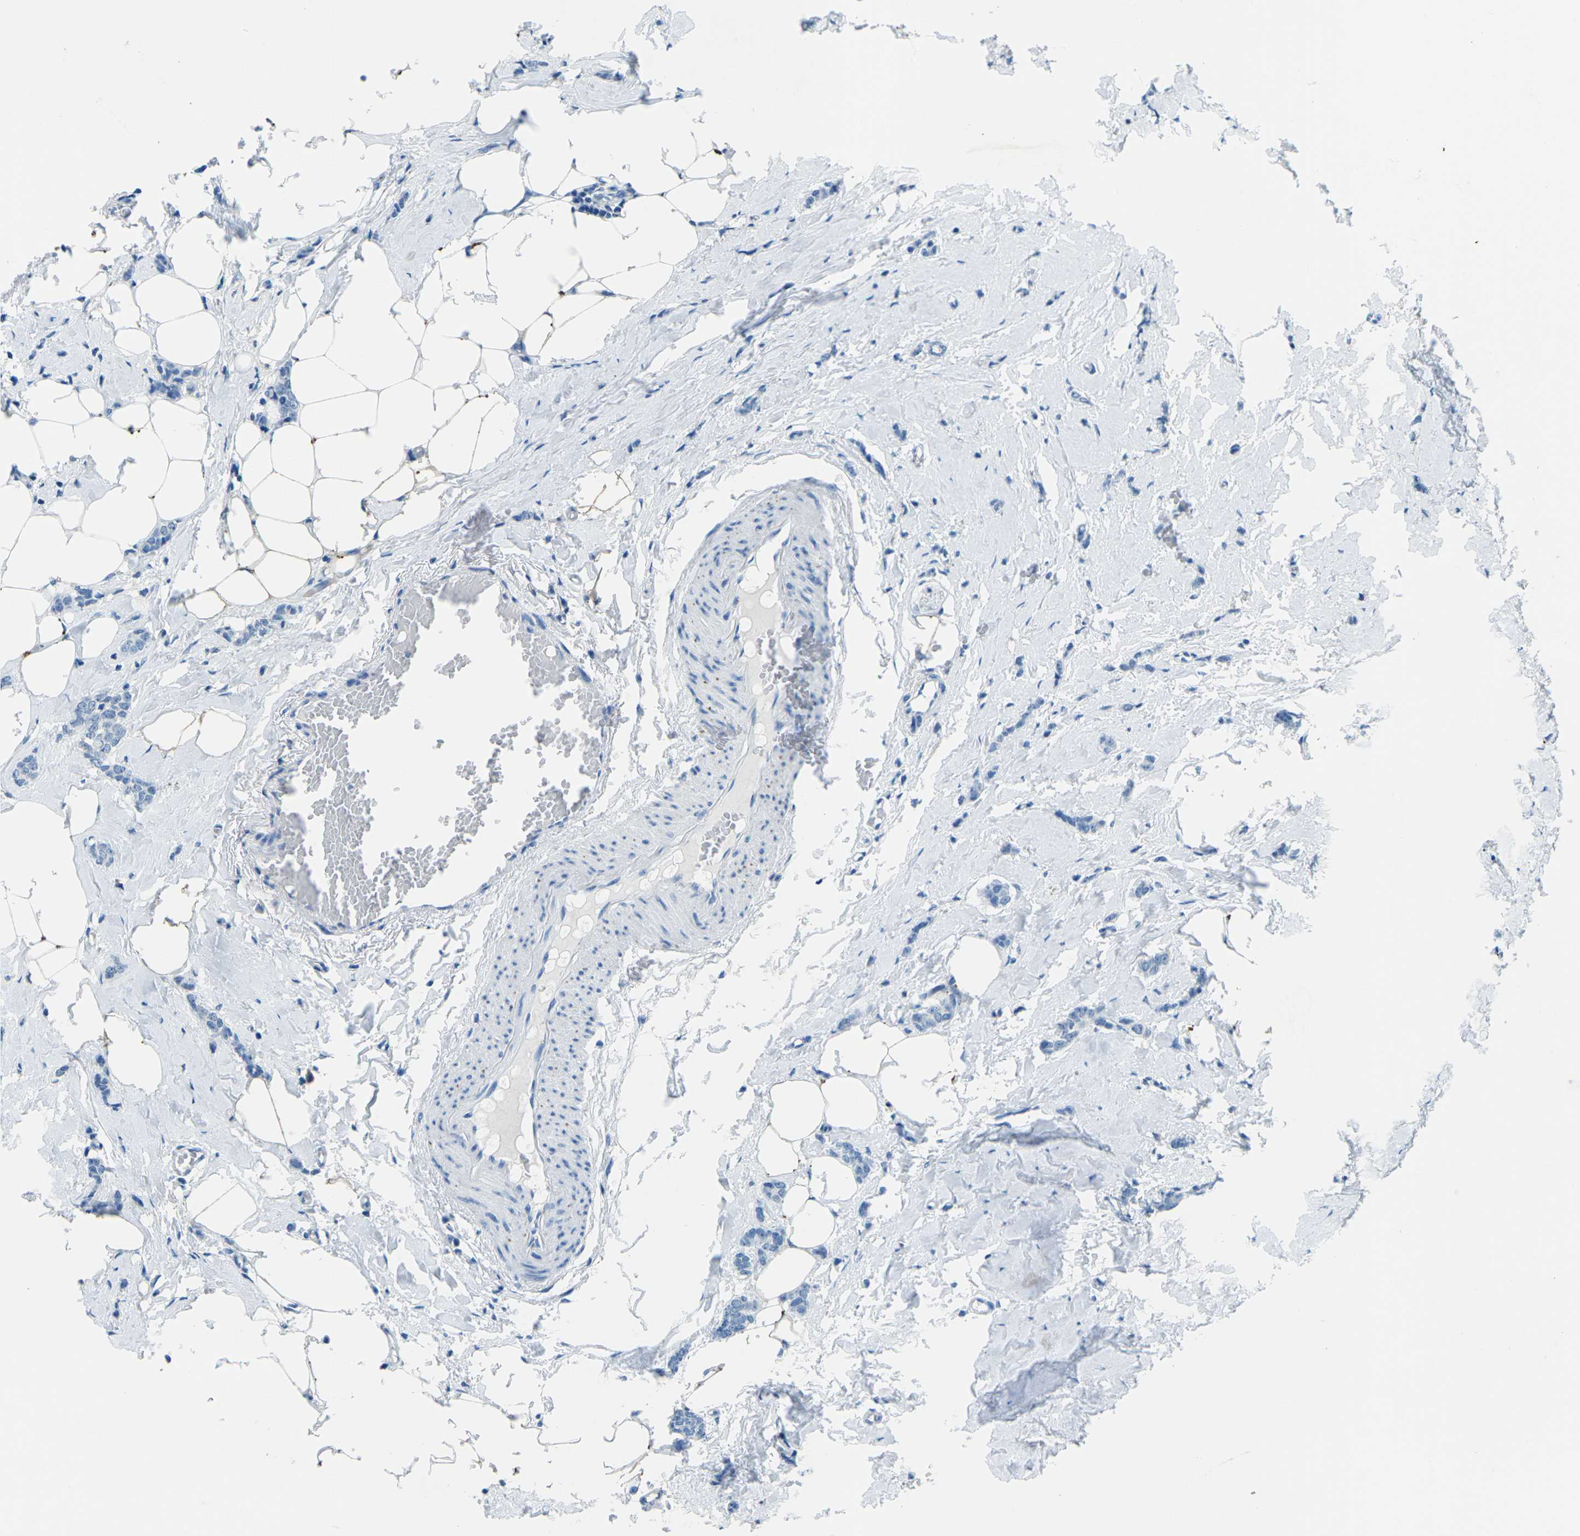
{"staining": {"intensity": "negative", "quantity": "none", "location": "none"}, "tissue": "breast cancer", "cell_type": "Tumor cells", "image_type": "cancer", "snomed": [{"axis": "morphology", "description": "Lobular carcinoma"}, {"axis": "topography", "description": "Skin"}, {"axis": "topography", "description": "Breast"}], "caption": "This is a photomicrograph of immunohistochemistry staining of breast lobular carcinoma, which shows no expression in tumor cells.", "gene": "MYH8", "patient": {"sex": "female", "age": 46}}